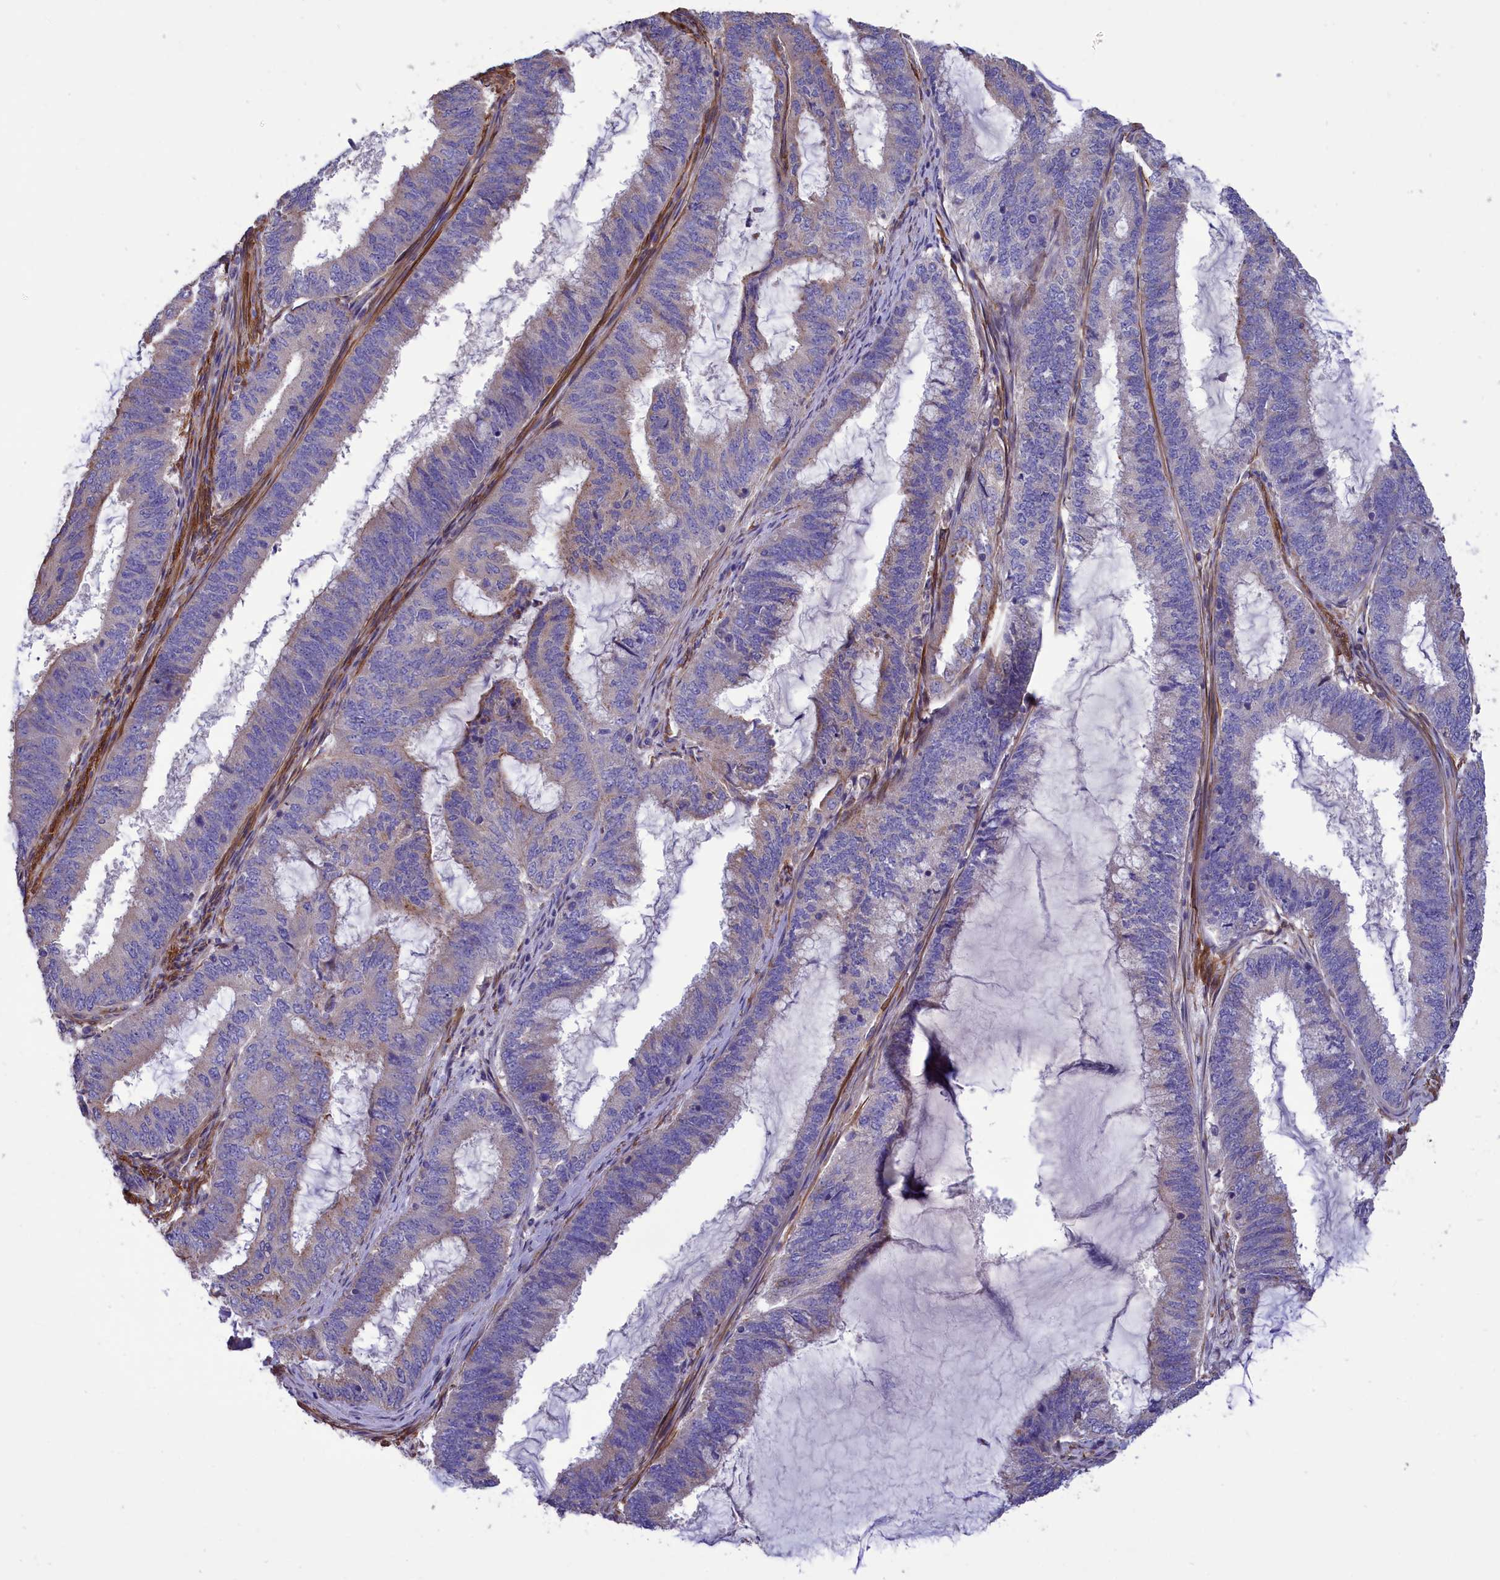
{"staining": {"intensity": "negative", "quantity": "none", "location": "none"}, "tissue": "endometrial cancer", "cell_type": "Tumor cells", "image_type": "cancer", "snomed": [{"axis": "morphology", "description": "Adenocarcinoma, NOS"}, {"axis": "topography", "description": "Endometrium"}], "caption": "Endometrial adenocarcinoma was stained to show a protein in brown. There is no significant expression in tumor cells.", "gene": "AMDHD2", "patient": {"sex": "female", "age": 51}}